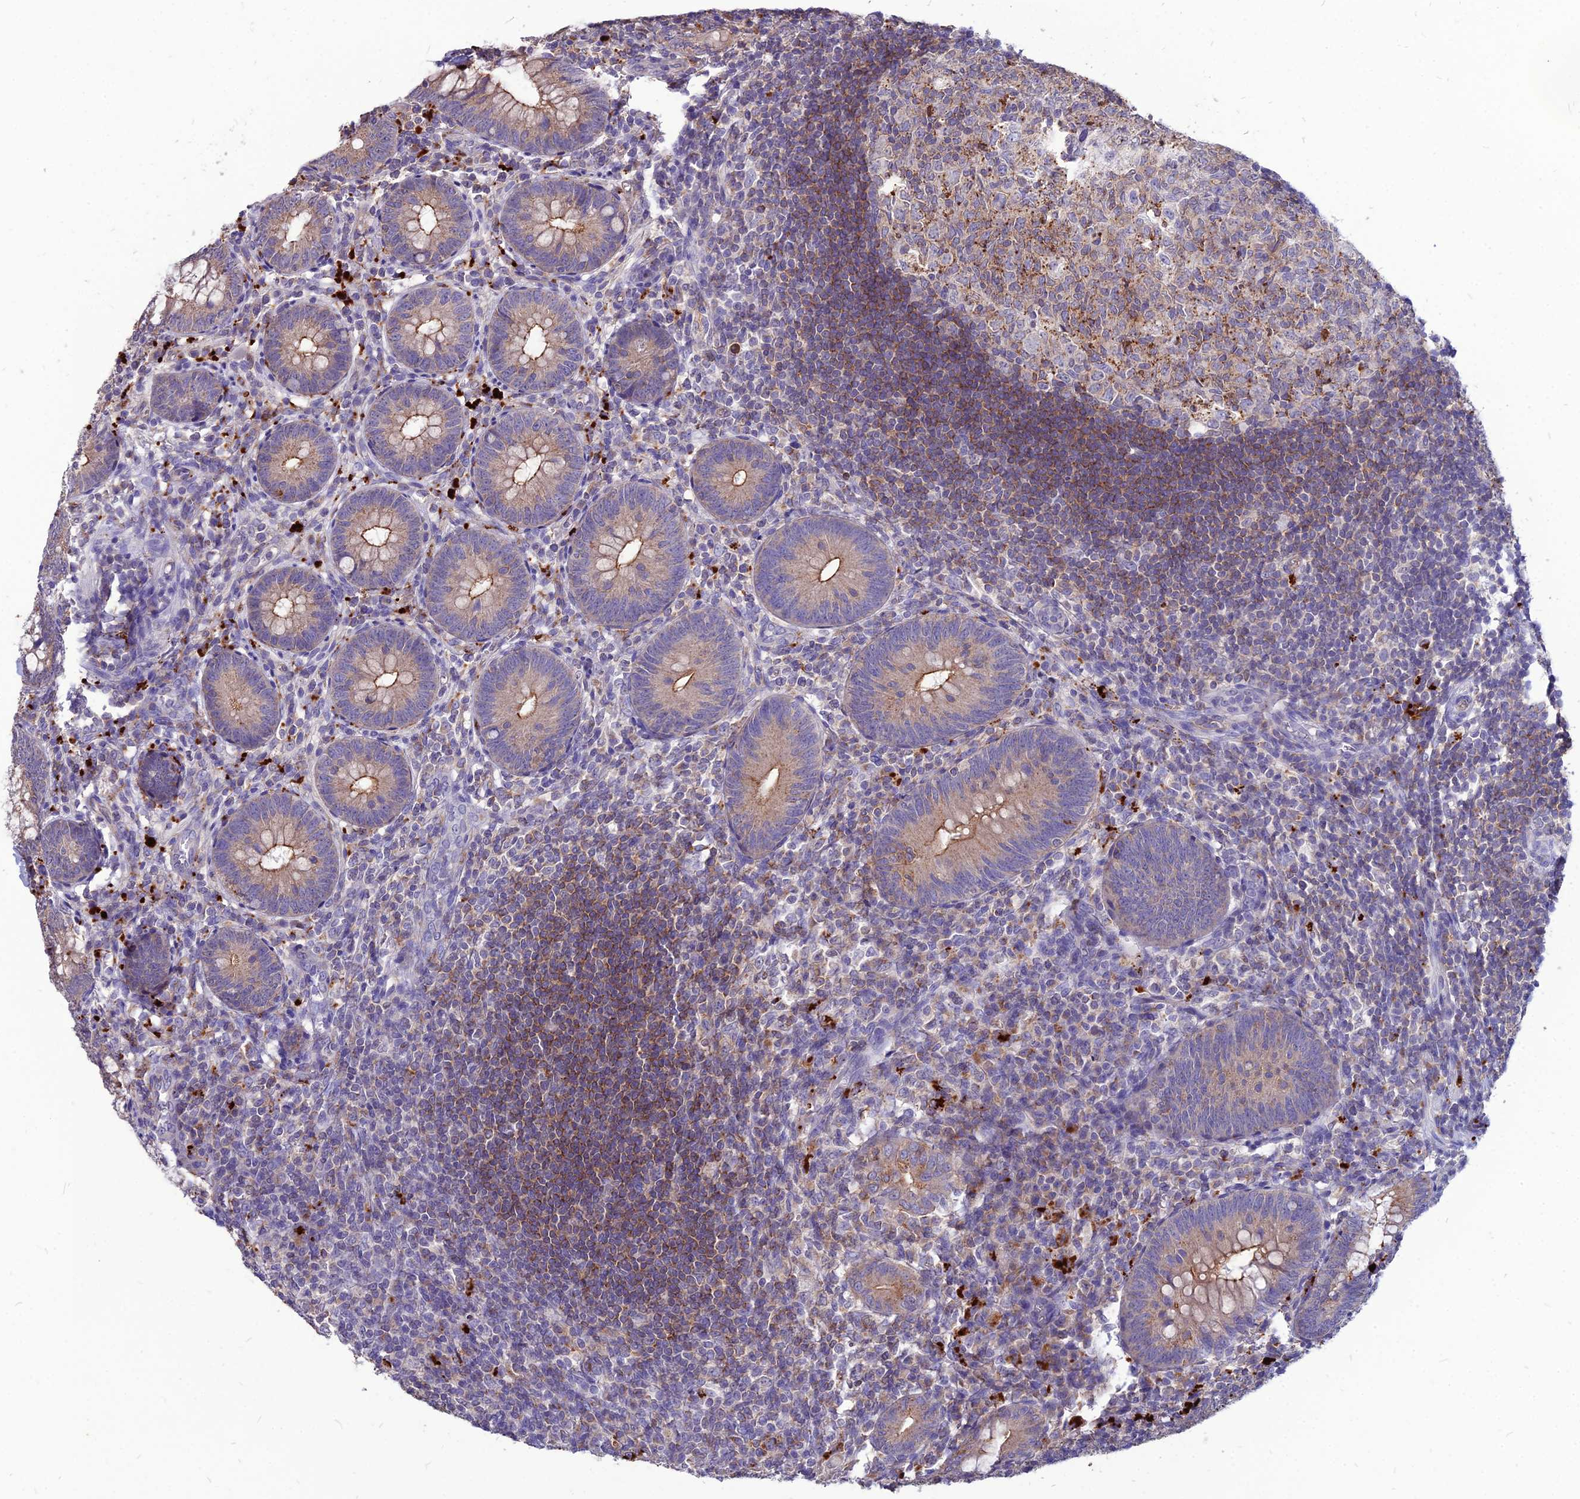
{"staining": {"intensity": "weak", "quantity": ">75%", "location": "cytoplasmic/membranous"}, "tissue": "appendix", "cell_type": "Glandular cells", "image_type": "normal", "snomed": [{"axis": "morphology", "description": "Normal tissue, NOS"}, {"axis": "topography", "description": "Appendix"}], "caption": "Immunohistochemistry (IHC) (DAB) staining of normal appendix reveals weak cytoplasmic/membranous protein staining in about >75% of glandular cells.", "gene": "PCED1B", "patient": {"sex": "male", "age": 14}}